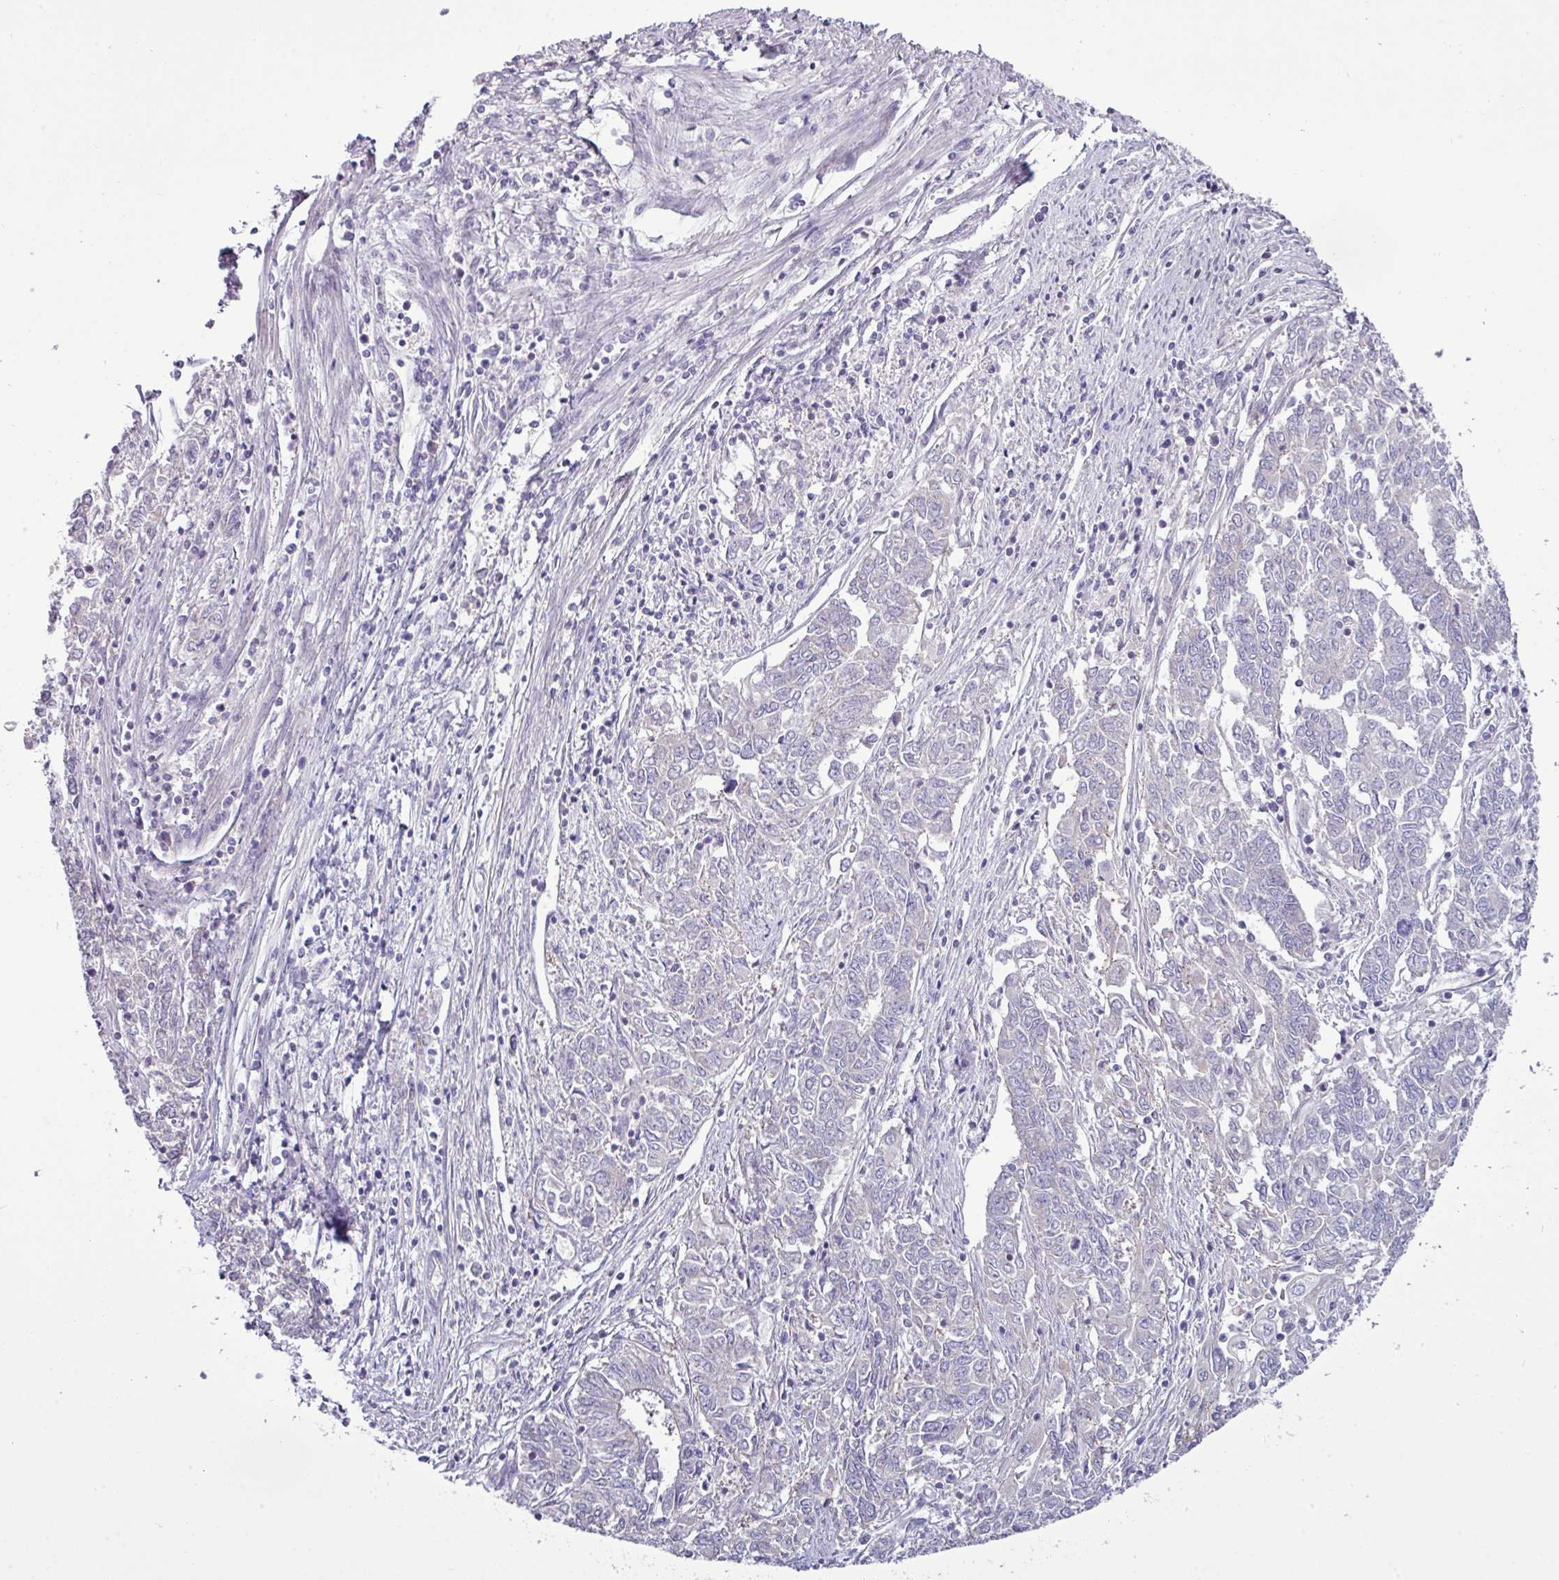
{"staining": {"intensity": "negative", "quantity": "none", "location": "none"}, "tissue": "endometrial cancer", "cell_type": "Tumor cells", "image_type": "cancer", "snomed": [{"axis": "morphology", "description": "Adenocarcinoma, NOS"}, {"axis": "topography", "description": "Endometrium"}], "caption": "A high-resolution histopathology image shows immunohistochemistry staining of endometrial cancer (adenocarcinoma), which shows no significant expression in tumor cells. Nuclei are stained in blue.", "gene": "AGAP5", "patient": {"sex": "female", "age": 54}}